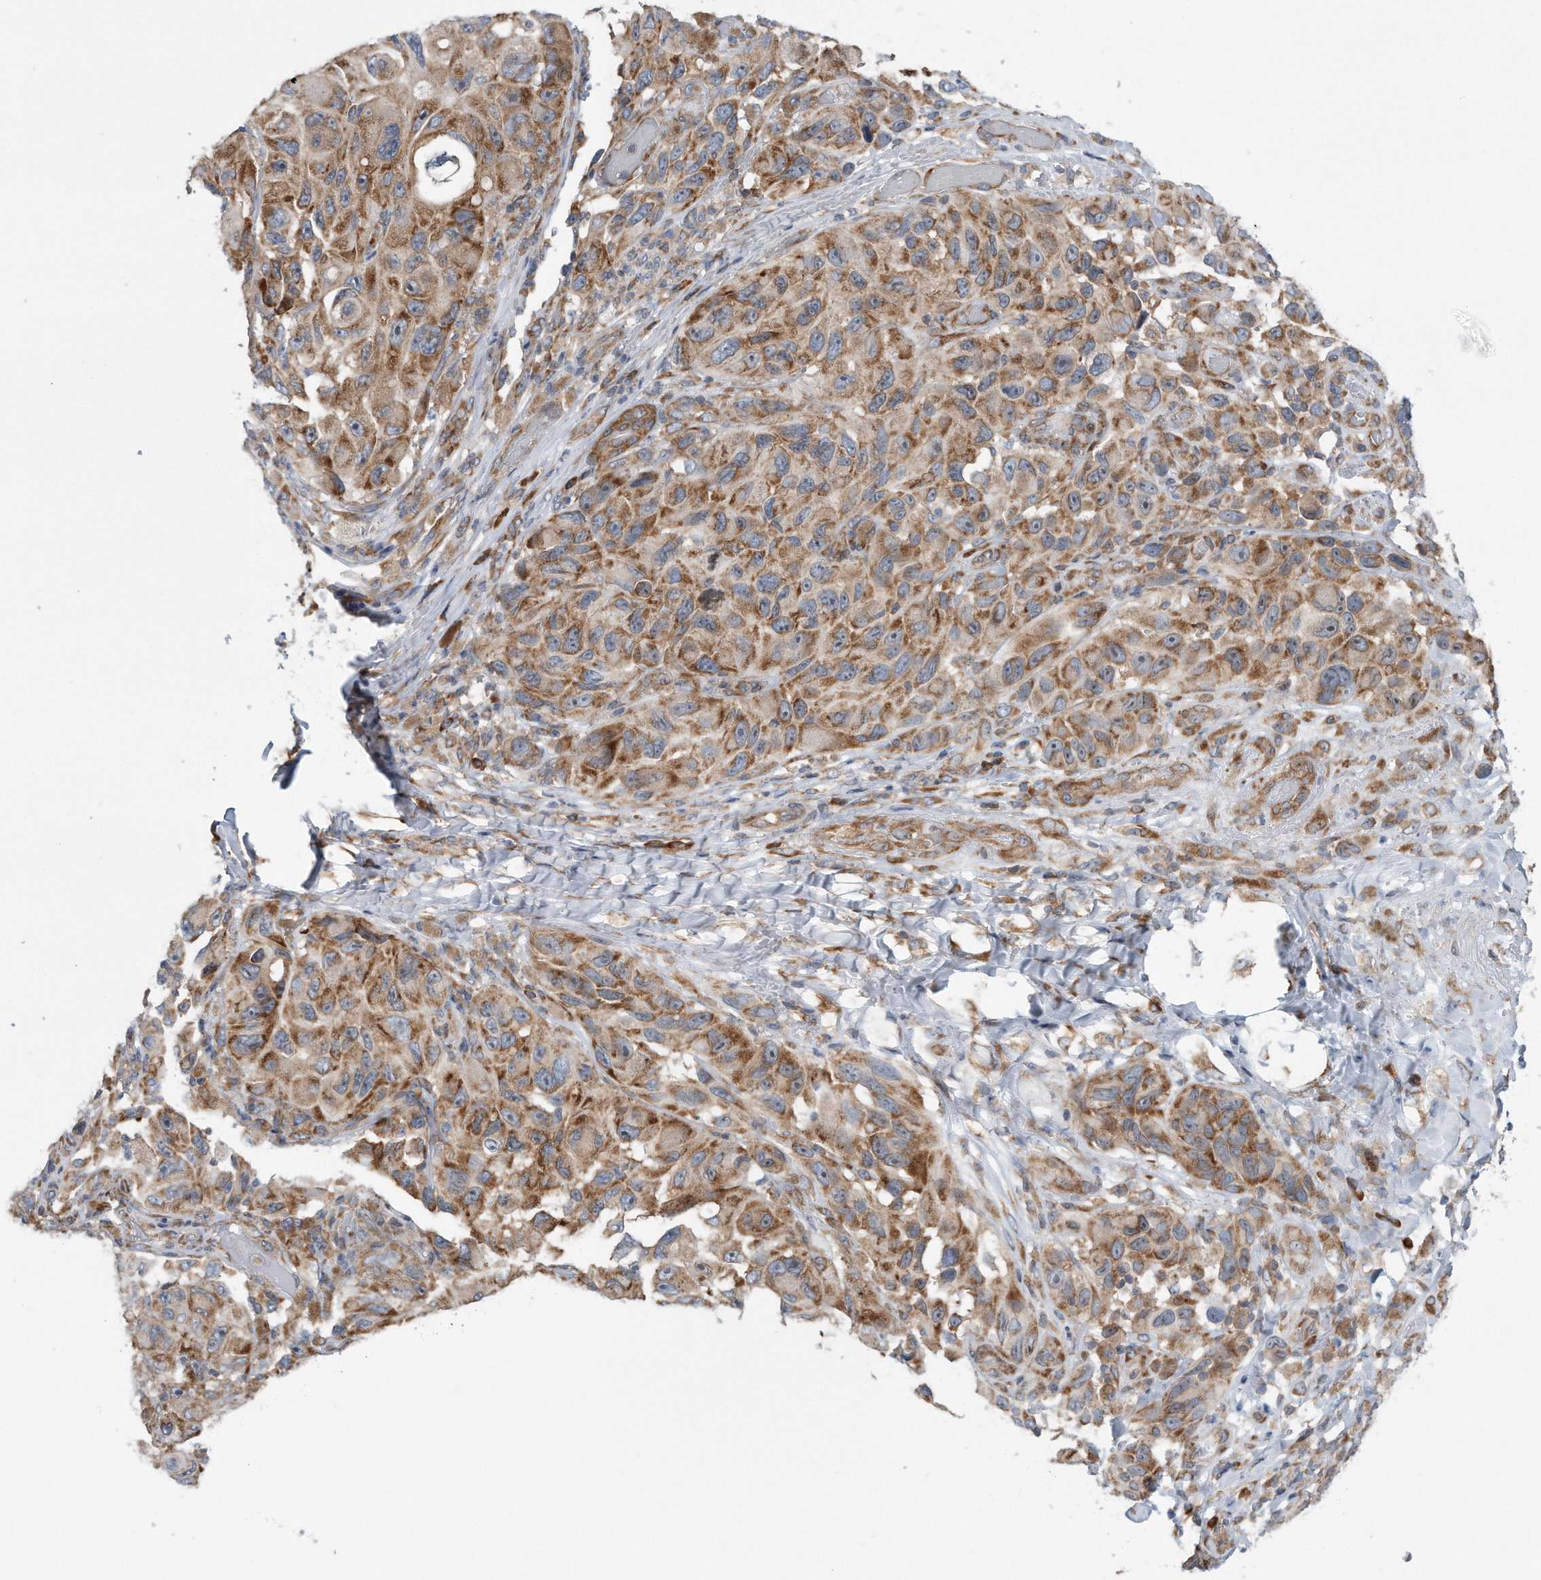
{"staining": {"intensity": "moderate", "quantity": ">75%", "location": "cytoplasmic/membranous"}, "tissue": "melanoma", "cell_type": "Tumor cells", "image_type": "cancer", "snomed": [{"axis": "morphology", "description": "Malignant melanoma, NOS"}, {"axis": "topography", "description": "Skin"}], "caption": "Human malignant melanoma stained for a protein (brown) shows moderate cytoplasmic/membranous positive staining in approximately >75% of tumor cells.", "gene": "RPL26L1", "patient": {"sex": "female", "age": 73}}